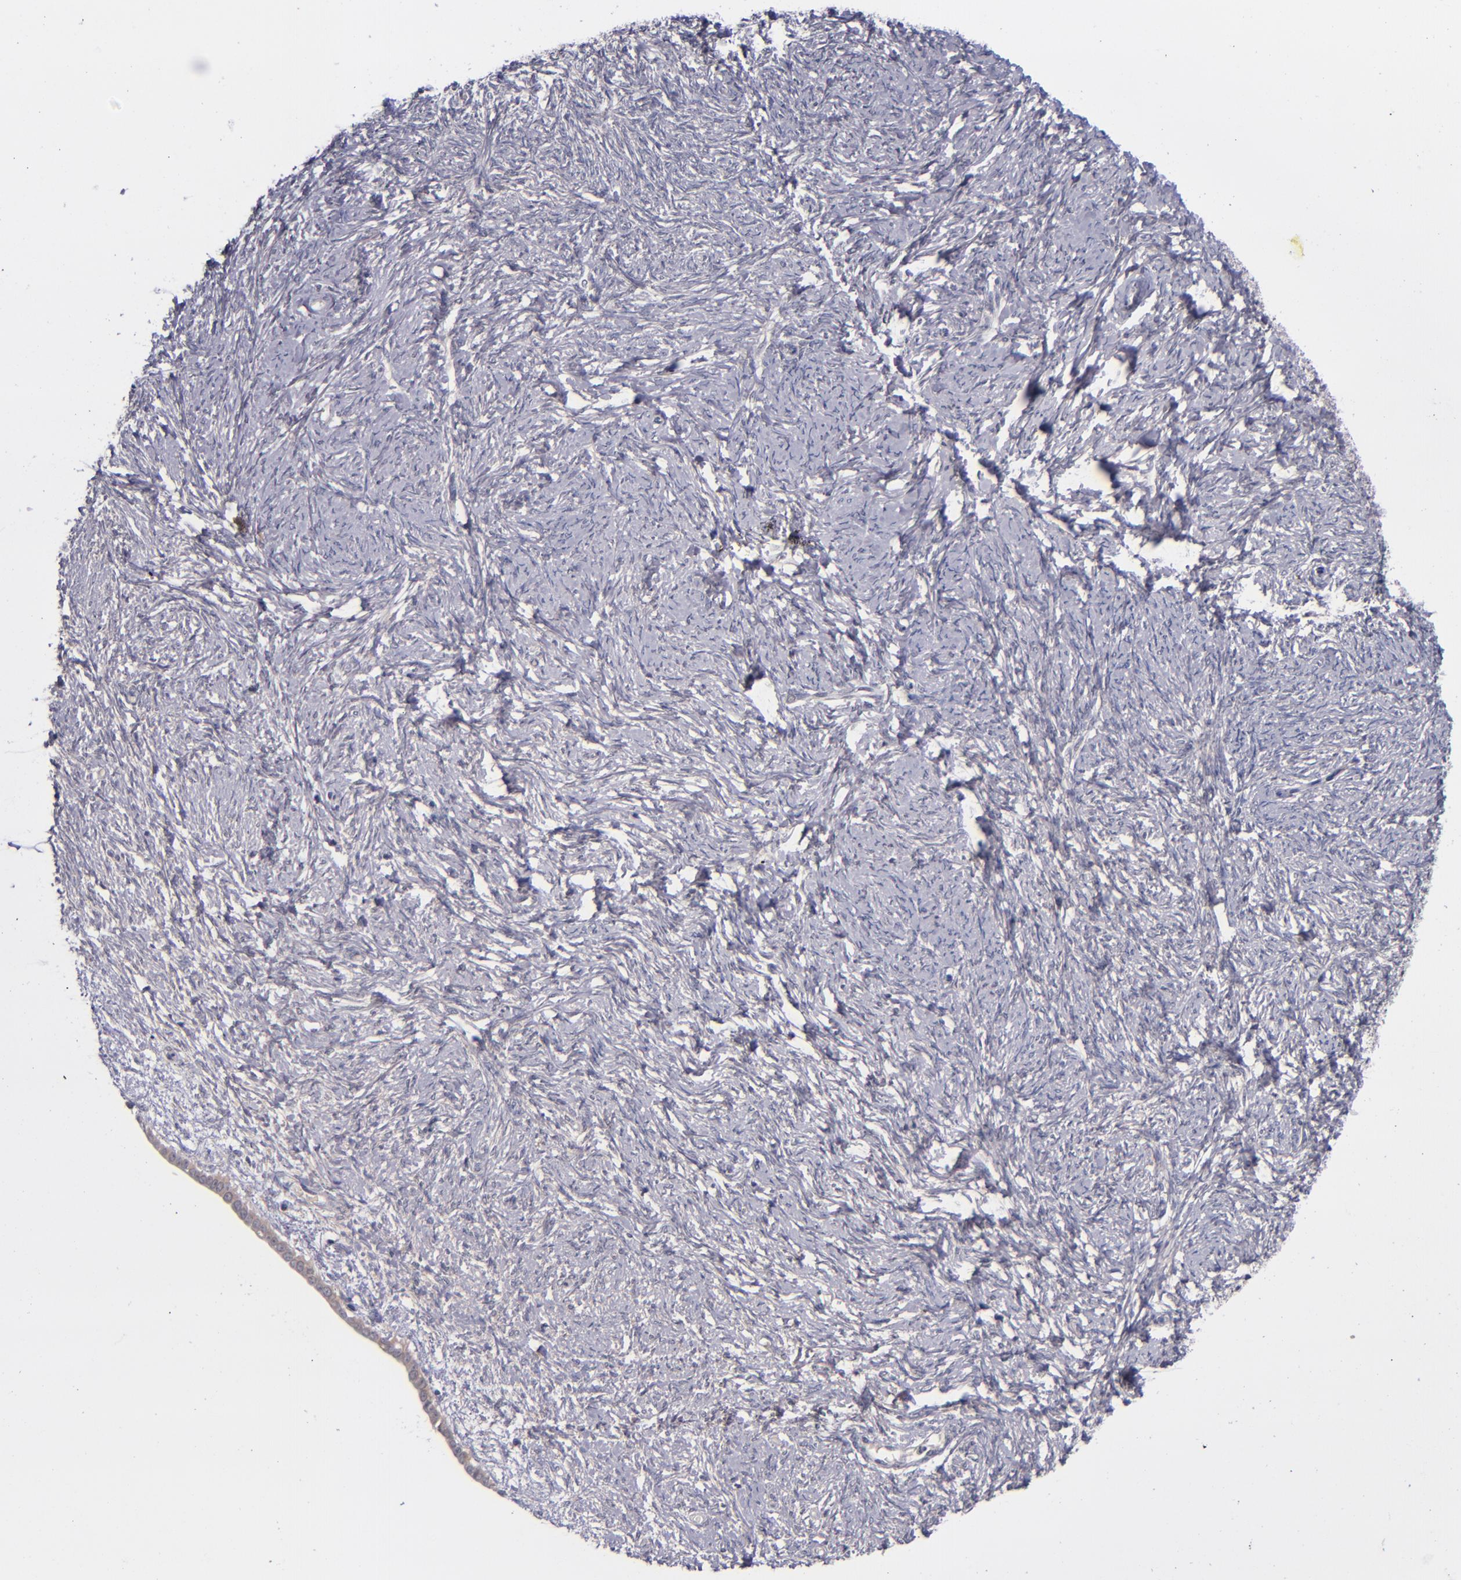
{"staining": {"intensity": "negative", "quantity": "none", "location": "none"}, "tissue": "ovarian cancer", "cell_type": "Tumor cells", "image_type": "cancer", "snomed": [{"axis": "morphology", "description": "Normal tissue, NOS"}, {"axis": "morphology", "description": "Cystadenocarcinoma, serous, NOS"}, {"axis": "topography", "description": "Ovary"}], "caption": "This is an IHC histopathology image of human ovarian serous cystadenocarcinoma. There is no positivity in tumor cells.", "gene": "TSC2", "patient": {"sex": "female", "age": 62}}